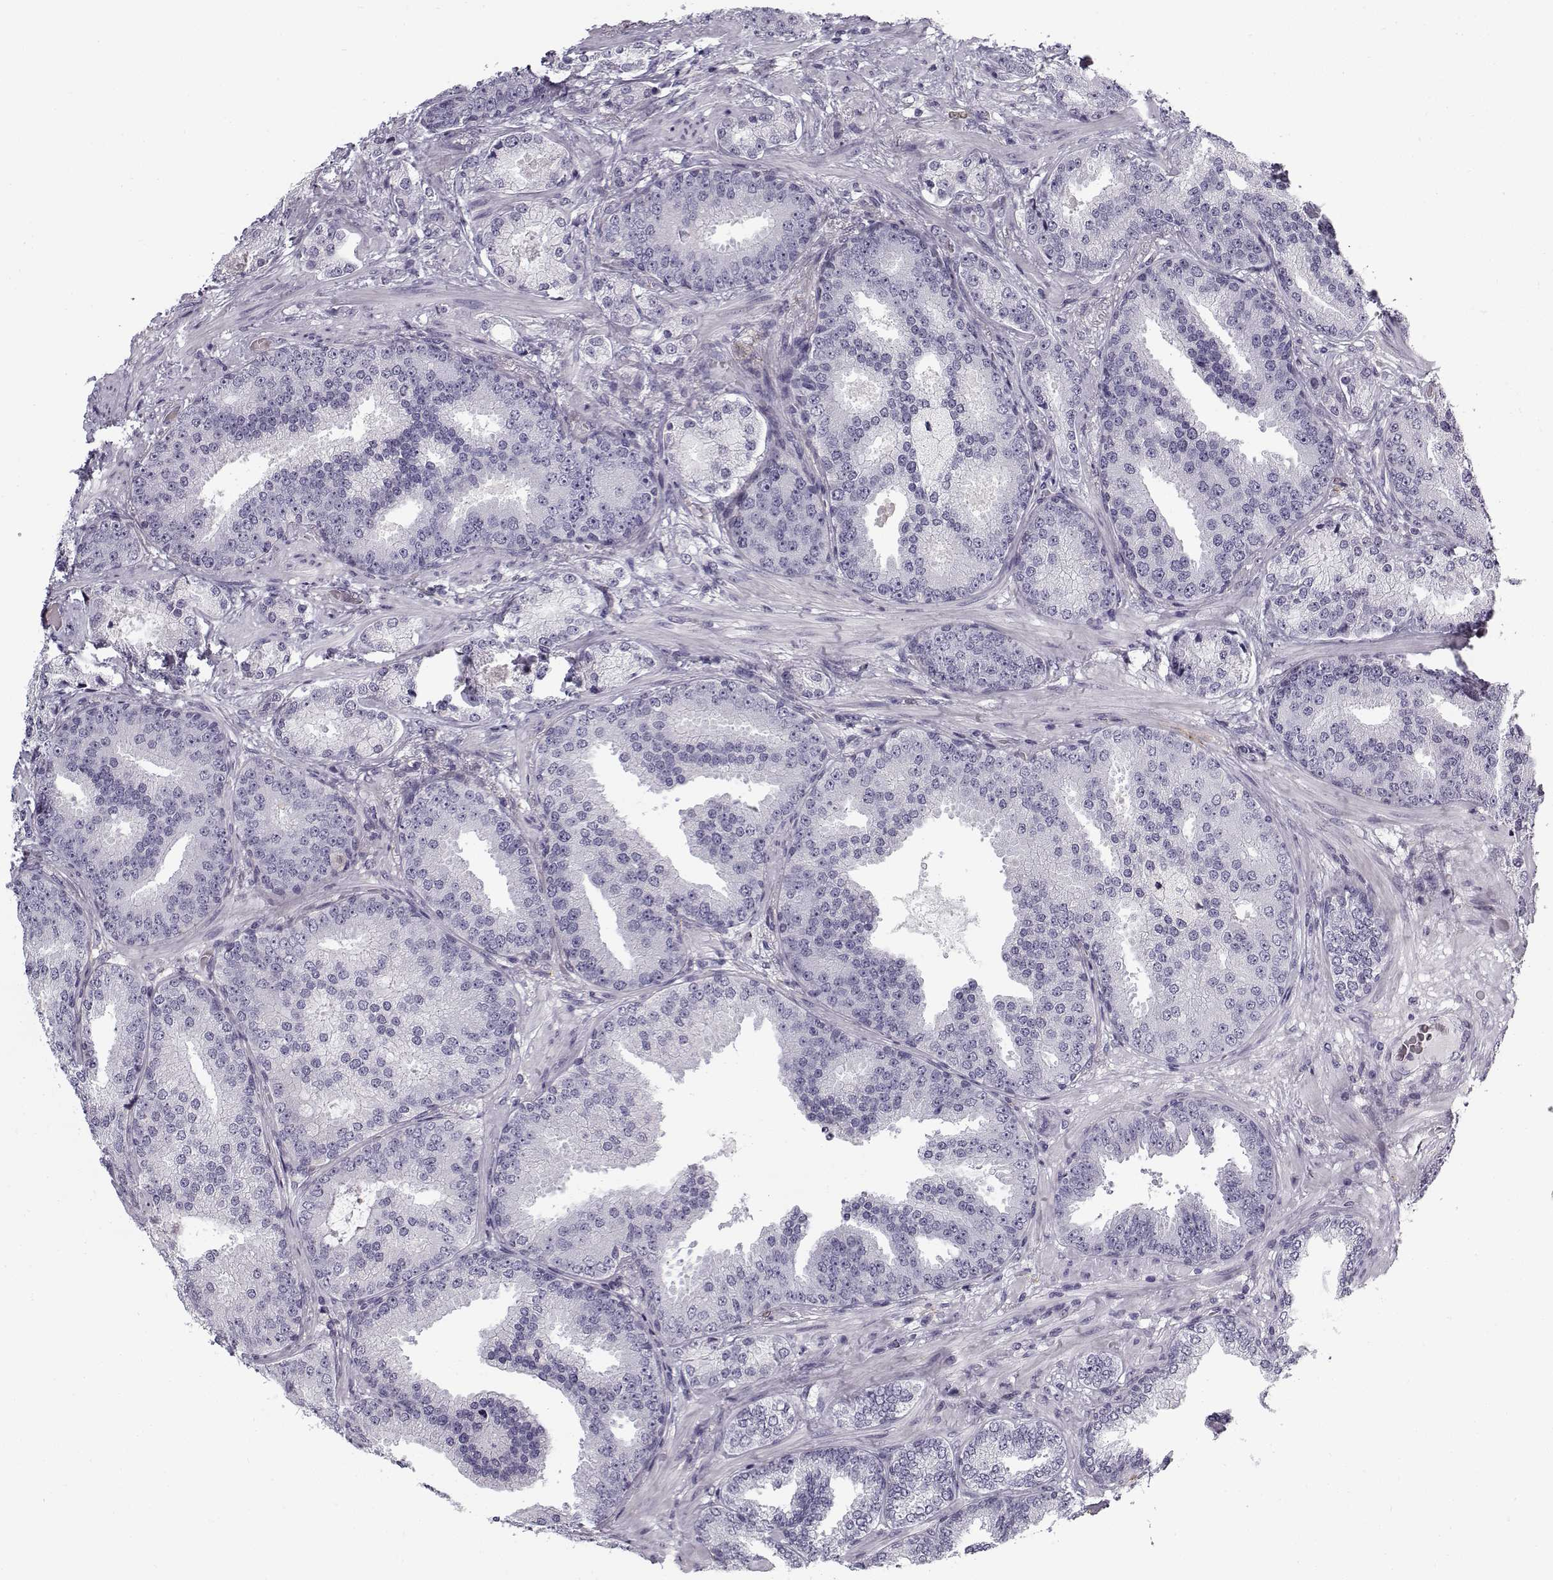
{"staining": {"intensity": "negative", "quantity": "none", "location": "none"}, "tissue": "prostate cancer", "cell_type": "Tumor cells", "image_type": "cancer", "snomed": [{"axis": "morphology", "description": "Adenocarcinoma, Low grade"}, {"axis": "topography", "description": "Prostate"}], "caption": "Immunohistochemistry of human prostate adenocarcinoma (low-grade) reveals no expression in tumor cells.", "gene": "SNCA", "patient": {"sex": "male", "age": 68}}